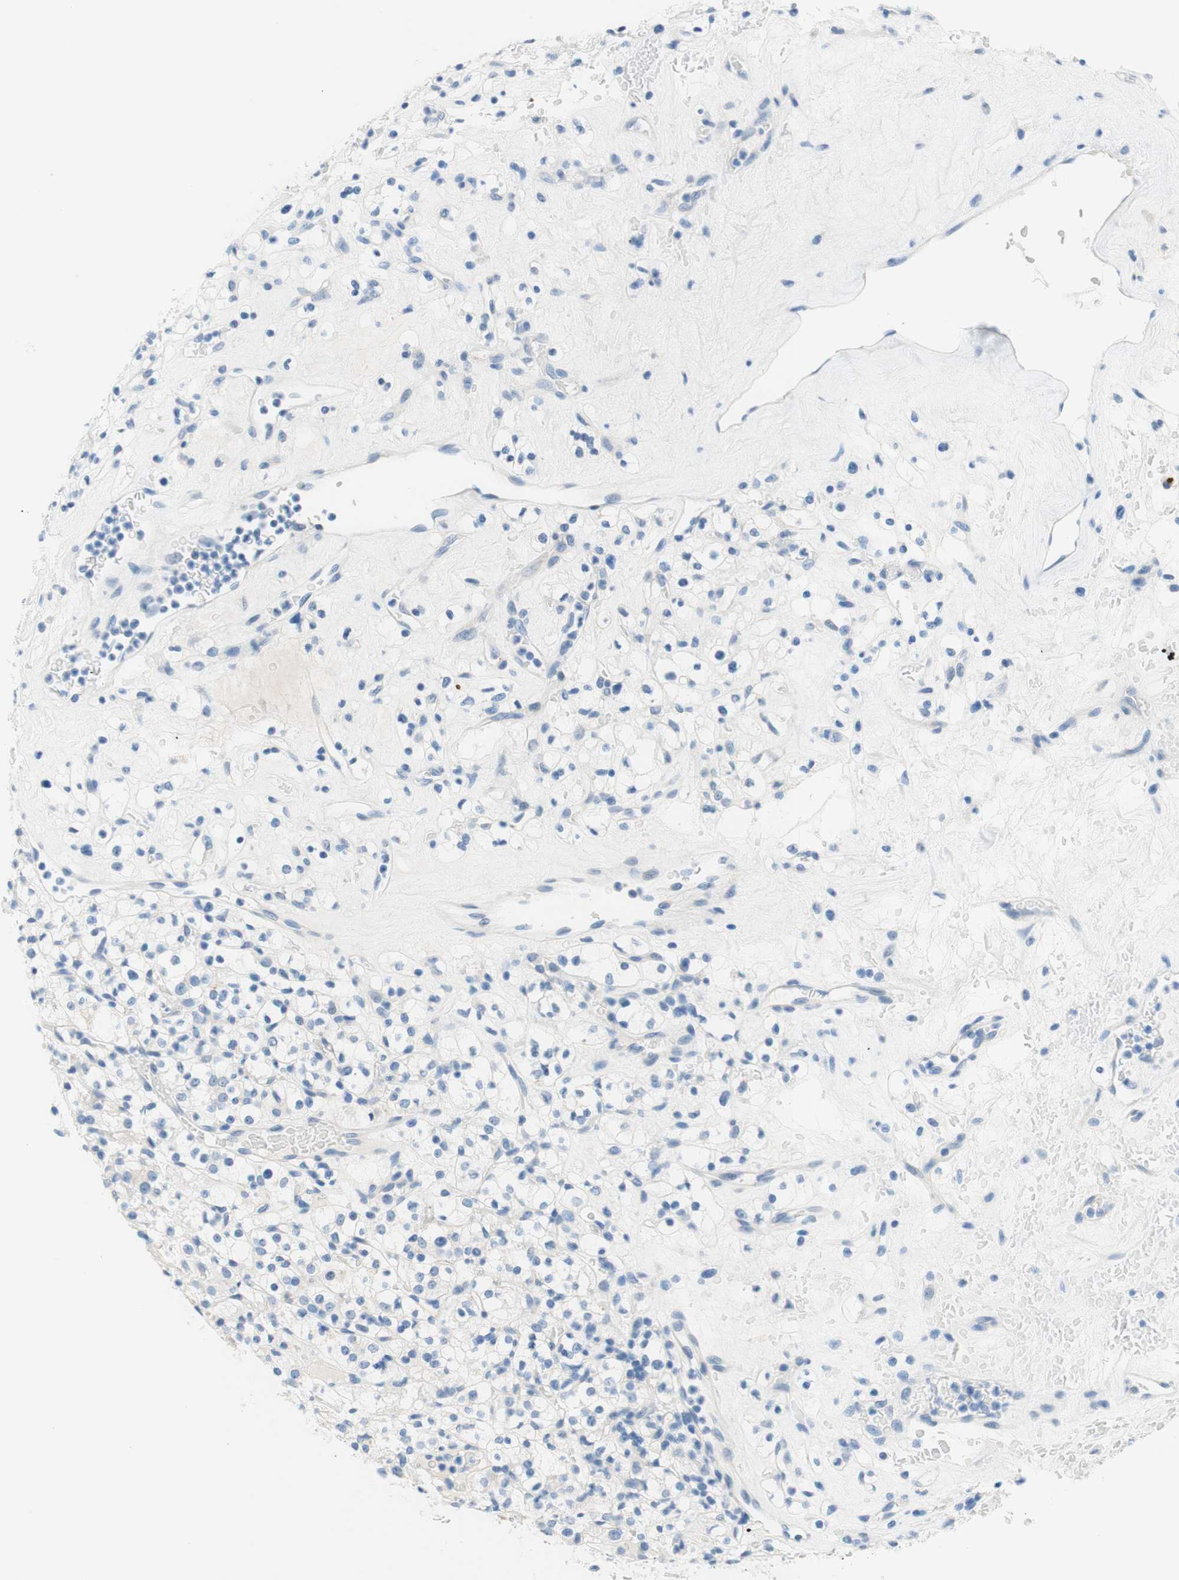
{"staining": {"intensity": "negative", "quantity": "none", "location": "none"}, "tissue": "renal cancer", "cell_type": "Tumor cells", "image_type": "cancer", "snomed": [{"axis": "morphology", "description": "Normal tissue, NOS"}, {"axis": "morphology", "description": "Adenocarcinoma, NOS"}, {"axis": "topography", "description": "Kidney"}], "caption": "A photomicrograph of renal cancer stained for a protein shows no brown staining in tumor cells.", "gene": "PASD1", "patient": {"sex": "female", "age": 72}}